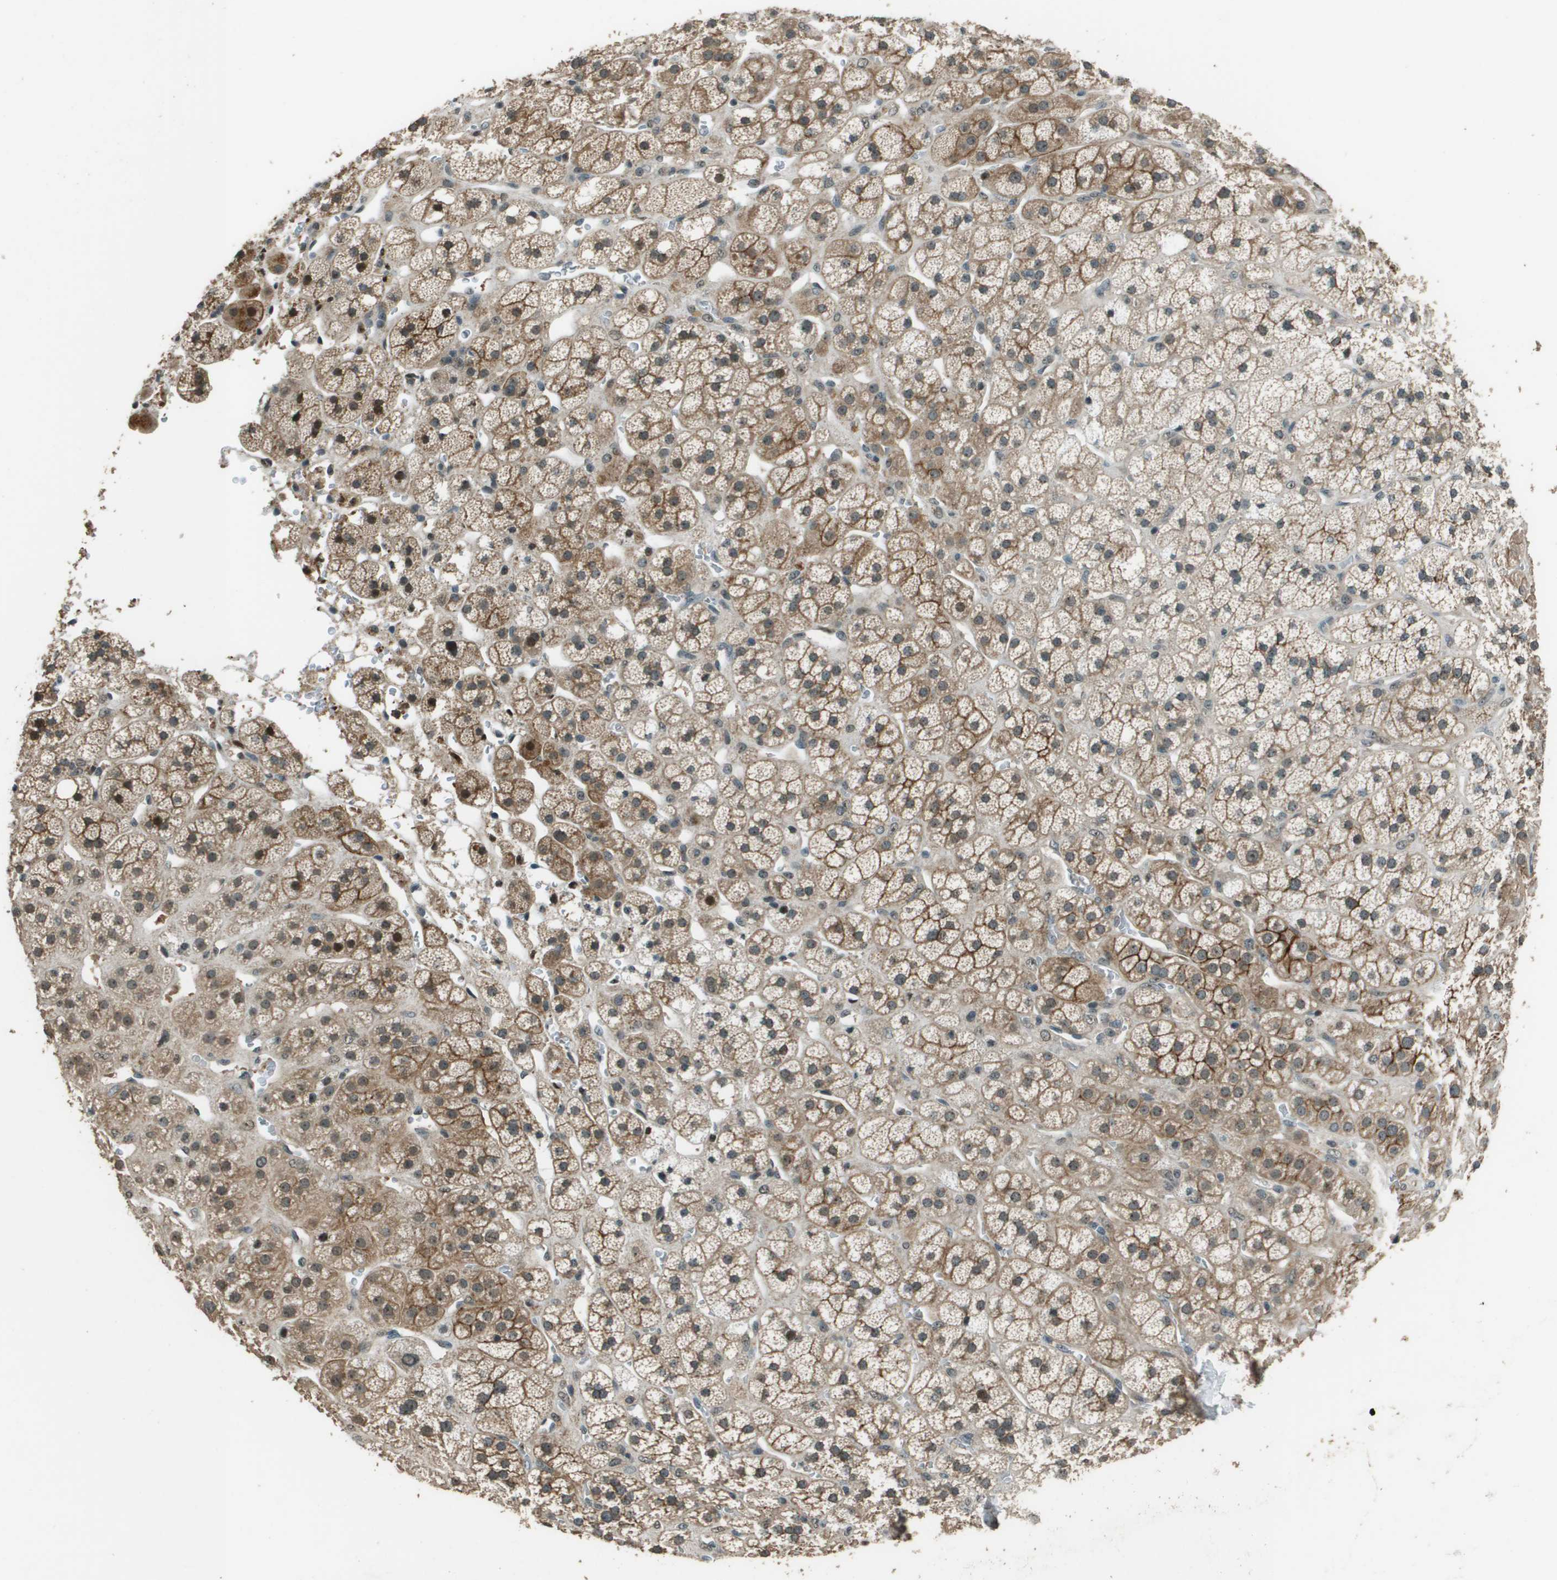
{"staining": {"intensity": "moderate", "quantity": ">75%", "location": "cytoplasmic/membranous"}, "tissue": "adrenal gland", "cell_type": "Glandular cells", "image_type": "normal", "snomed": [{"axis": "morphology", "description": "Normal tissue, NOS"}, {"axis": "topography", "description": "Adrenal gland"}], "caption": "High-power microscopy captured an IHC image of normal adrenal gland, revealing moderate cytoplasmic/membranous expression in approximately >75% of glandular cells. Nuclei are stained in blue.", "gene": "SDC3", "patient": {"sex": "male", "age": 56}}